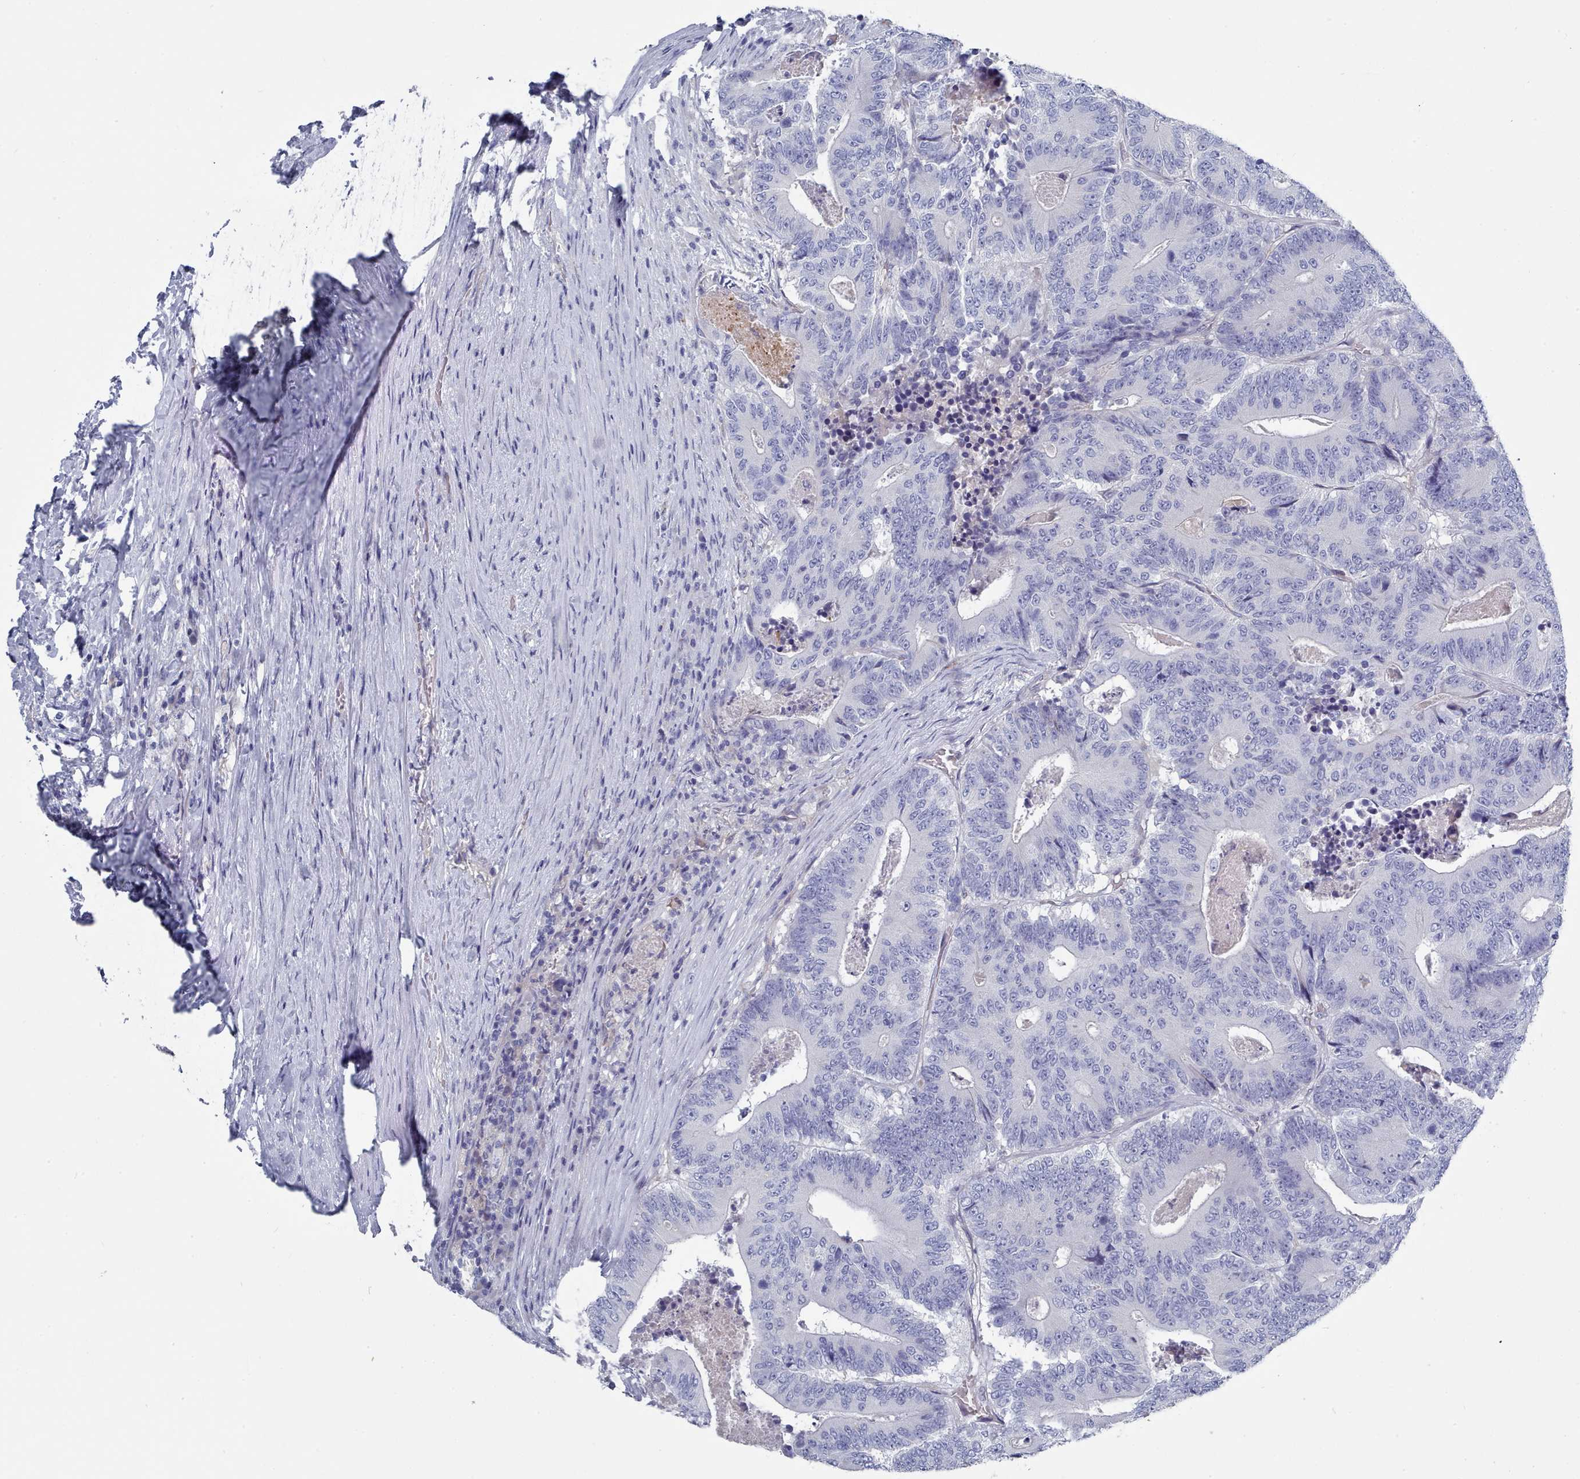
{"staining": {"intensity": "negative", "quantity": "none", "location": "none"}, "tissue": "colorectal cancer", "cell_type": "Tumor cells", "image_type": "cancer", "snomed": [{"axis": "morphology", "description": "Adenocarcinoma, NOS"}, {"axis": "topography", "description": "Colon"}], "caption": "Colorectal adenocarcinoma was stained to show a protein in brown. There is no significant staining in tumor cells. Nuclei are stained in blue.", "gene": "PDE4C", "patient": {"sex": "male", "age": 83}}